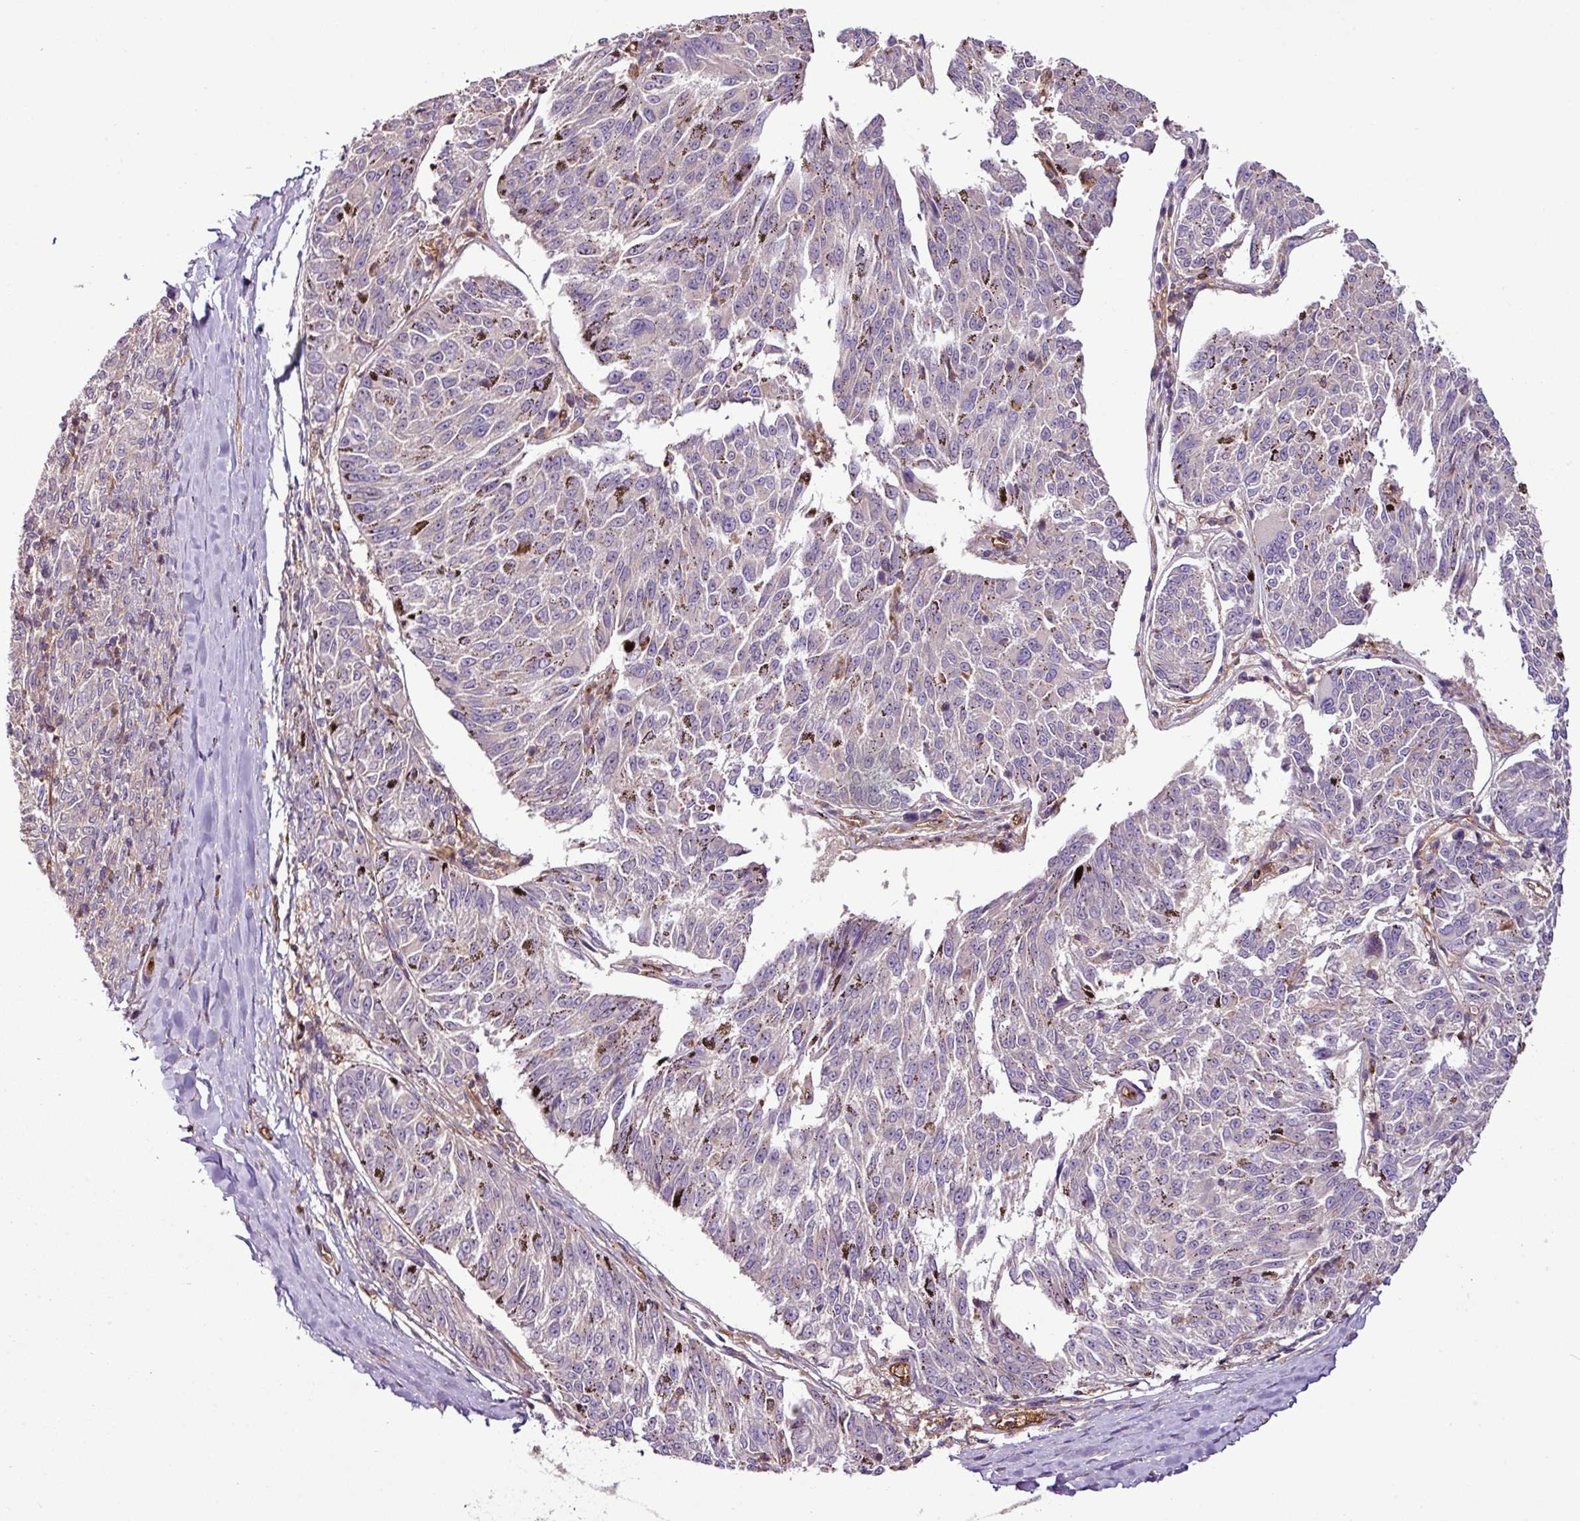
{"staining": {"intensity": "negative", "quantity": "none", "location": "none"}, "tissue": "melanoma", "cell_type": "Tumor cells", "image_type": "cancer", "snomed": [{"axis": "morphology", "description": "Malignant melanoma, NOS"}, {"axis": "topography", "description": "Skin"}], "caption": "A histopathology image of human malignant melanoma is negative for staining in tumor cells.", "gene": "ZNF106", "patient": {"sex": "female", "age": 72}}